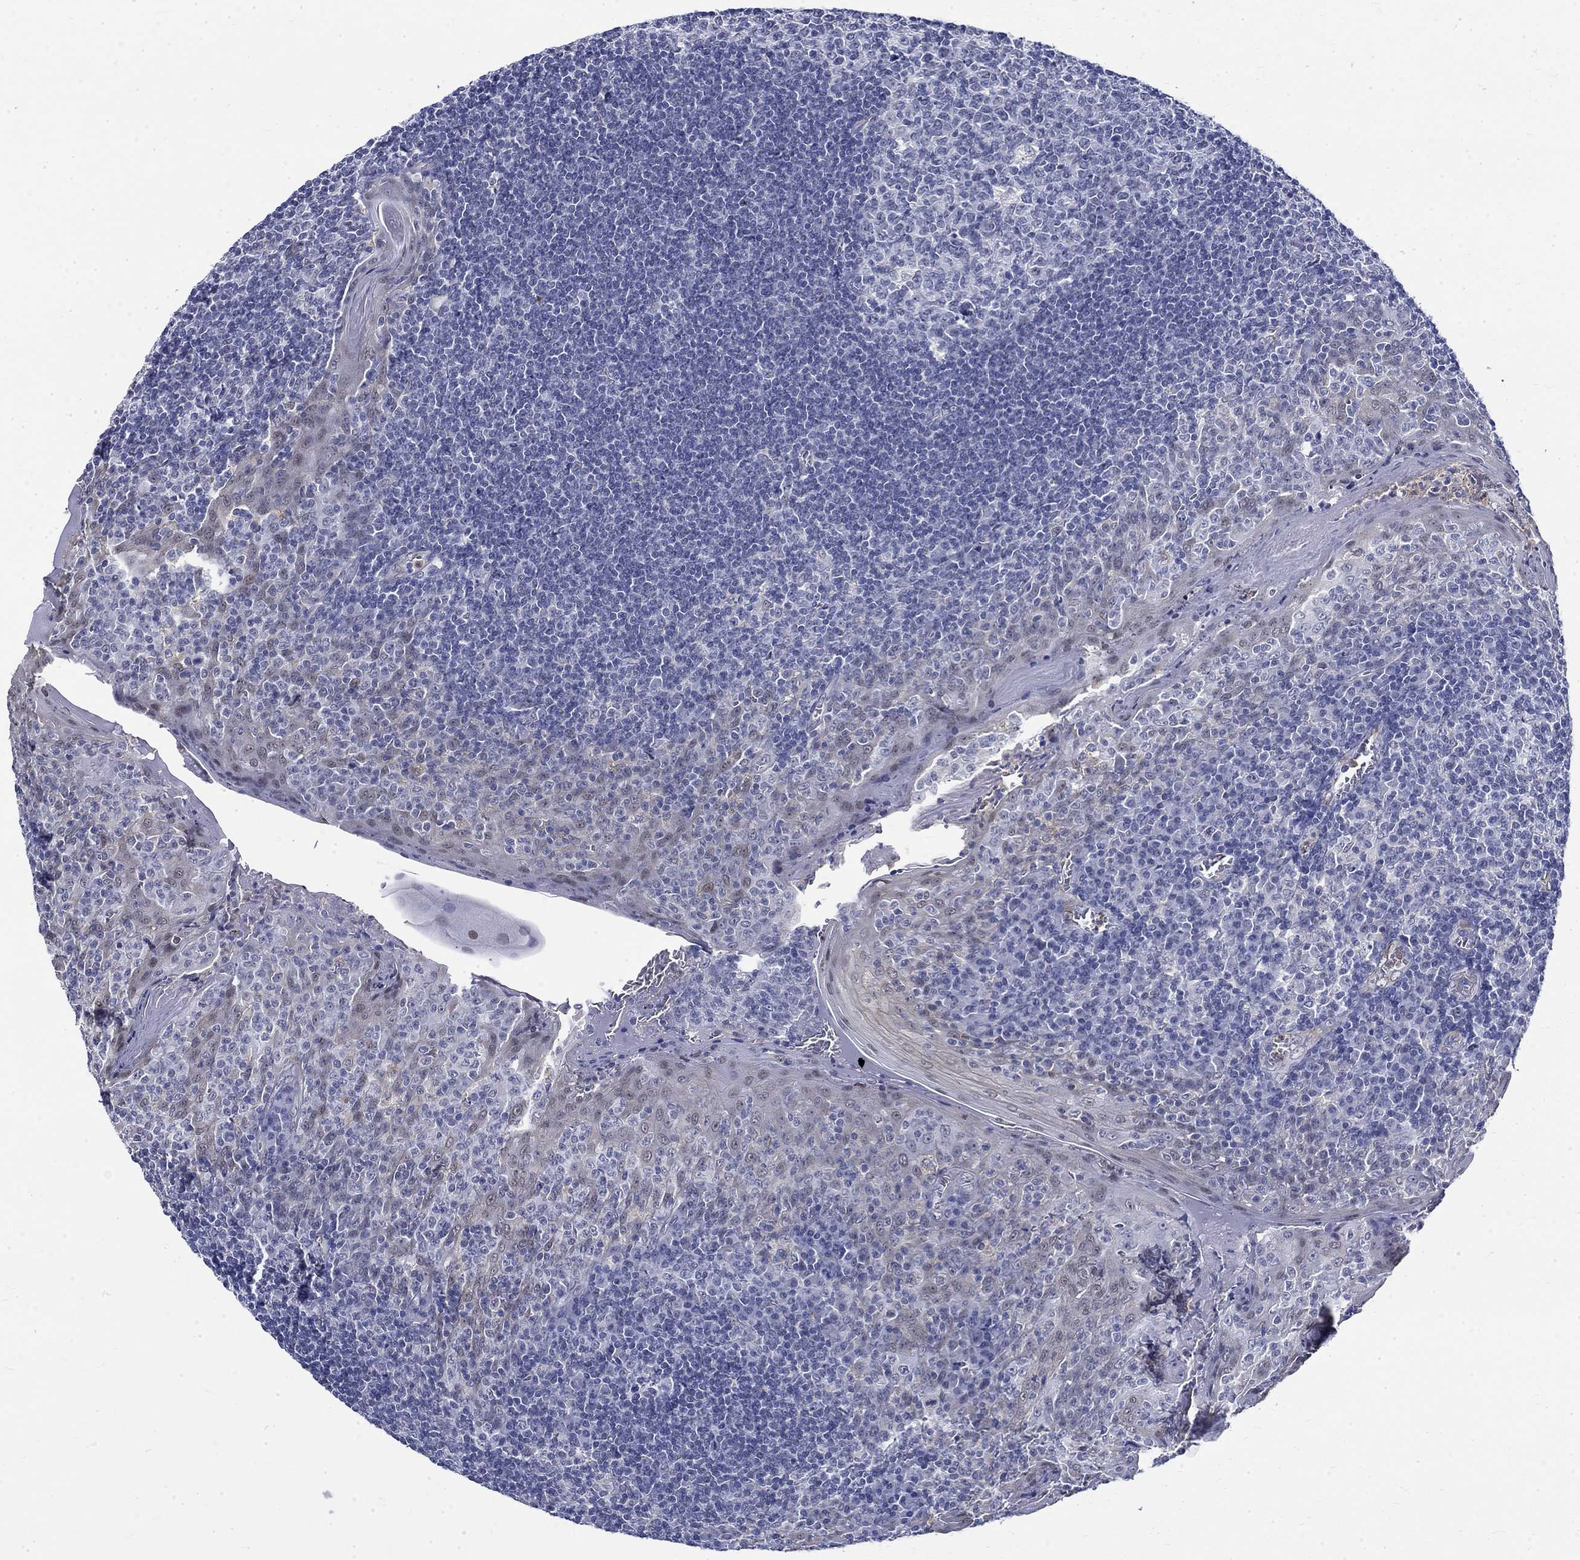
{"staining": {"intensity": "negative", "quantity": "none", "location": "none"}, "tissue": "tonsil", "cell_type": "Germinal center cells", "image_type": "normal", "snomed": [{"axis": "morphology", "description": "Normal tissue, NOS"}, {"axis": "topography", "description": "Tonsil"}], "caption": "A histopathology image of tonsil stained for a protein demonstrates no brown staining in germinal center cells. Brightfield microscopy of IHC stained with DAB (brown) and hematoxylin (blue), captured at high magnification.", "gene": "ST6GALNAC1", "patient": {"sex": "female", "age": 13}}